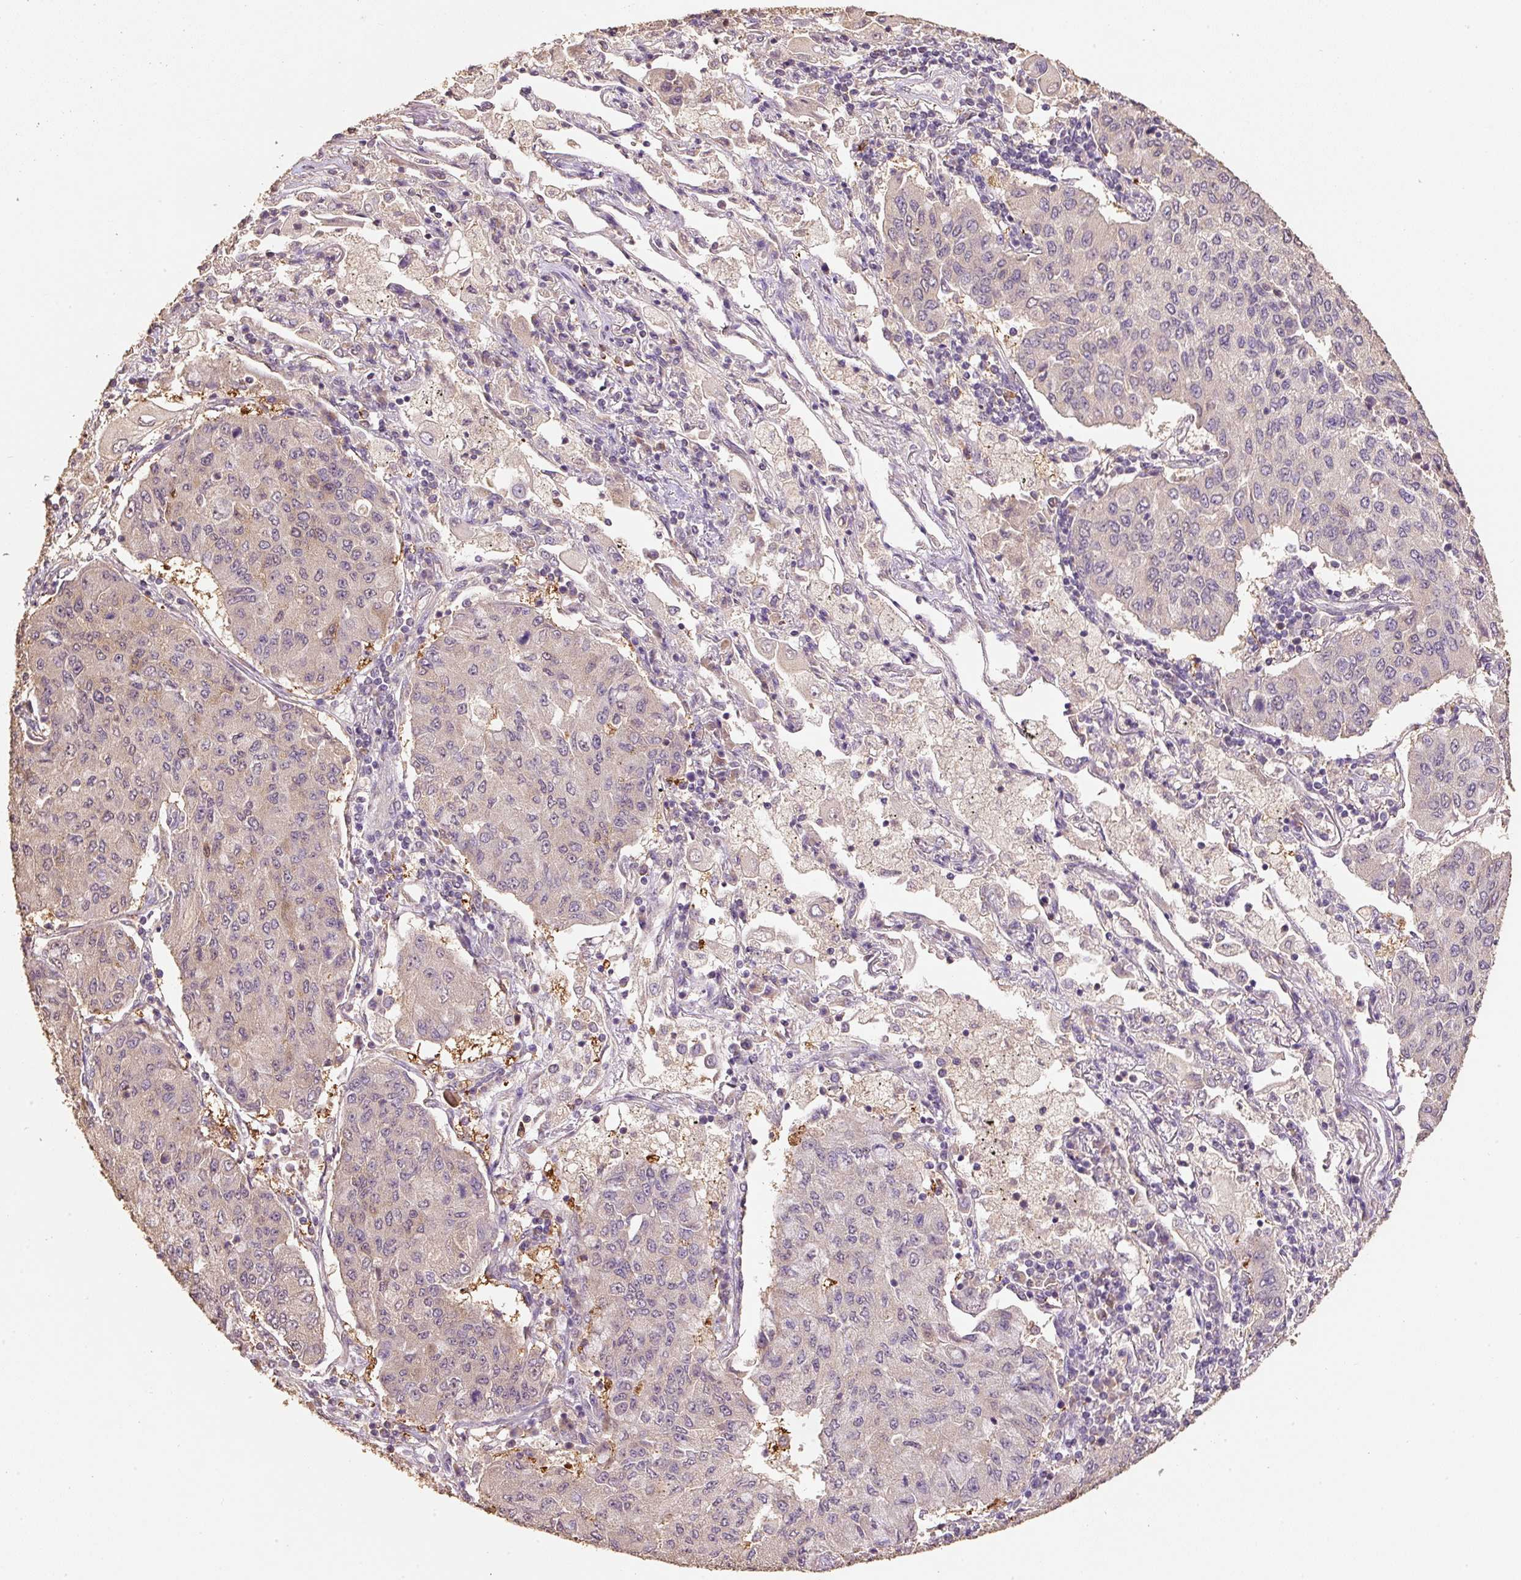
{"staining": {"intensity": "negative", "quantity": "none", "location": "none"}, "tissue": "lung cancer", "cell_type": "Tumor cells", "image_type": "cancer", "snomed": [{"axis": "morphology", "description": "Squamous cell carcinoma, NOS"}, {"axis": "topography", "description": "Lung"}], "caption": "DAB (3,3'-diaminobenzidine) immunohistochemical staining of human lung cancer exhibits no significant staining in tumor cells.", "gene": "HERC2", "patient": {"sex": "male", "age": 74}}